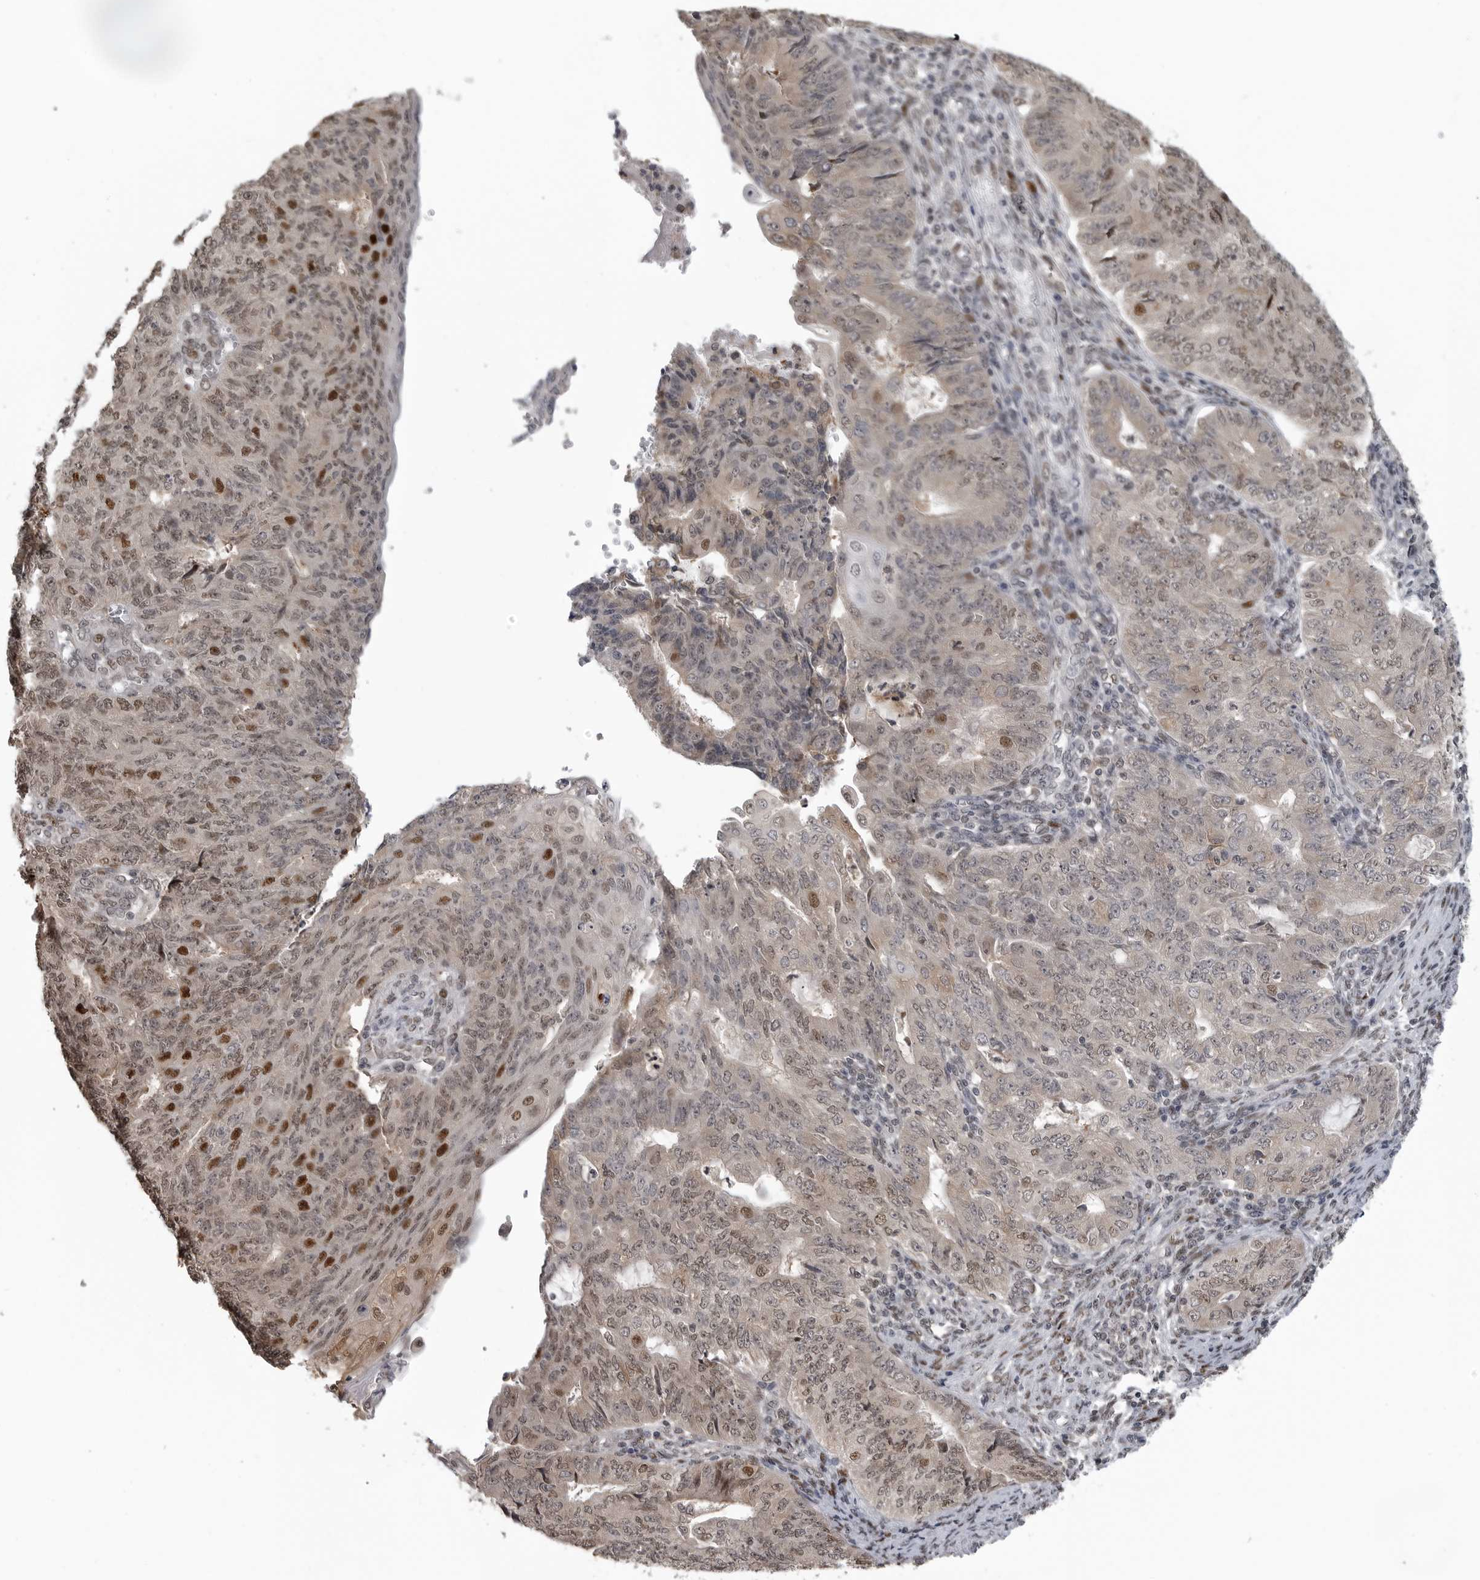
{"staining": {"intensity": "moderate", "quantity": ">75%", "location": "nuclear"}, "tissue": "endometrial cancer", "cell_type": "Tumor cells", "image_type": "cancer", "snomed": [{"axis": "morphology", "description": "Adenocarcinoma, NOS"}, {"axis": "topography", "description": "Endometrium"}], "caption": "A medium amount of moderate nuclear positivity is identified in about >75% of tumor cells in endometrial adenocarcinoma tissue.", "gene": "C8orf58", "patient": {"sex": "female", "age": 32}}